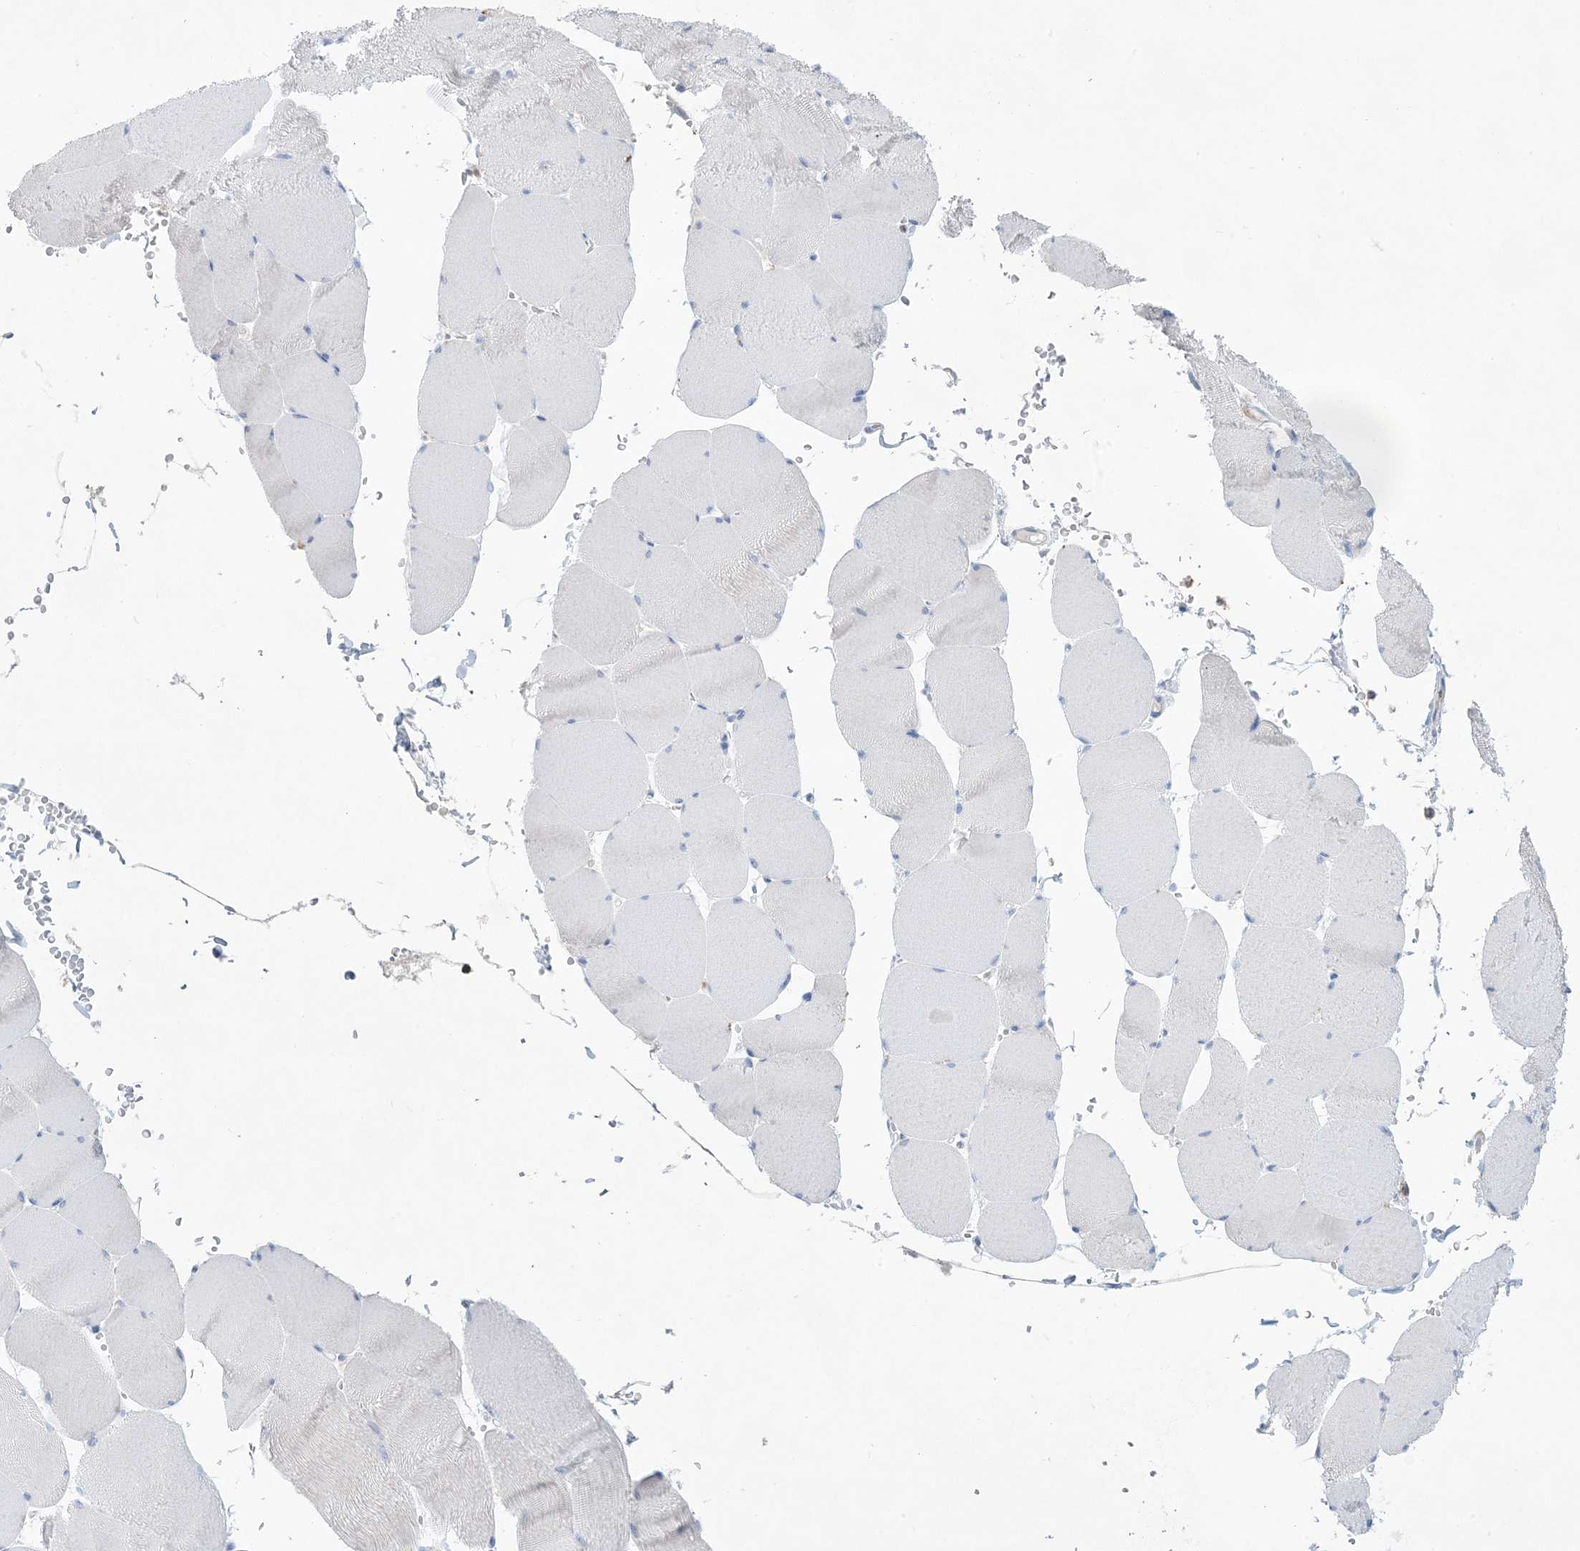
{"staining": {"intensity": "negative", "quantity": "none", "location": "none"}, "tissue": "skeletal muscle", "cell_type": "Myocytes", "image_type": "normal", "snomed": [{"axis": "morphology", "description": "Normal tissue, NOS"}, {"axis": "topography", "description": "Skeletal muscle"}, {"axis": "topography", "description": "Head-Neck"}], "caption": "Immunohistochemistry (IHC) photomicrograph of normal human skeletal muscle stained for a protein (brown), which shows no staining in myocytes.", "gene": "PSD4", "patient": {"sex": "male", "age": 66}}